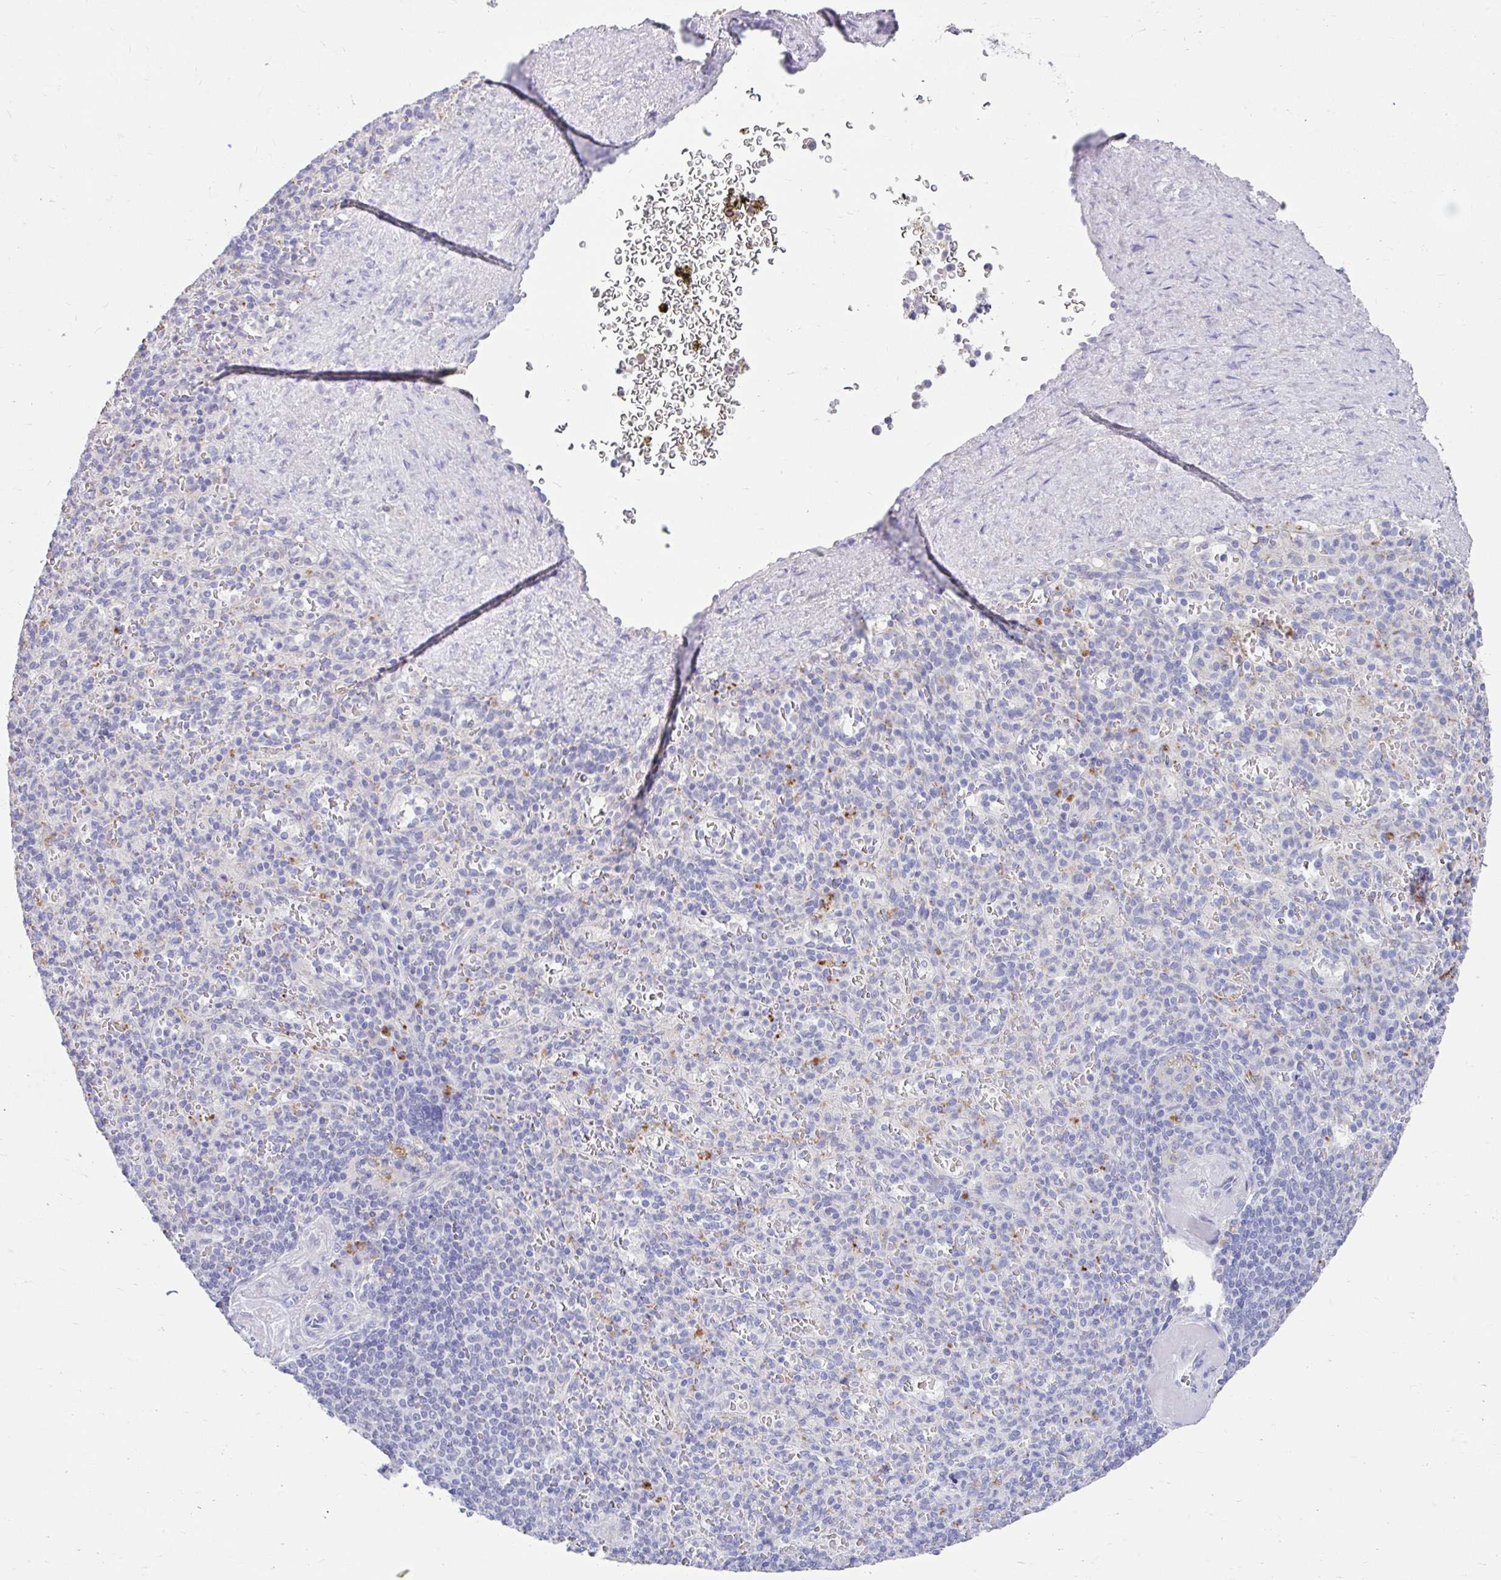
{"staining": {"intensity": "negative", "quantity": "none", "location": "none"}, "tissue": "spleen", "cell_type": "Cells in red pulp", "image_type": "normal", "snomed": [{"axis": "morphology", "description": "Normal tissue, NOS"}, {"axis": "topography", "description": "Spleen"}], "caption": "Immunohistochemistry photomicrograph of unremarkable human spleen stained for a protein (brown), which exhibits no expression in cells in red pulp. (Brightfield microscopy of DAB (3,3'-diaminobenzidine) IHC at high magnification).", "gene": "ZNF33A", "patient": {"sex": "female", "age": 74}}